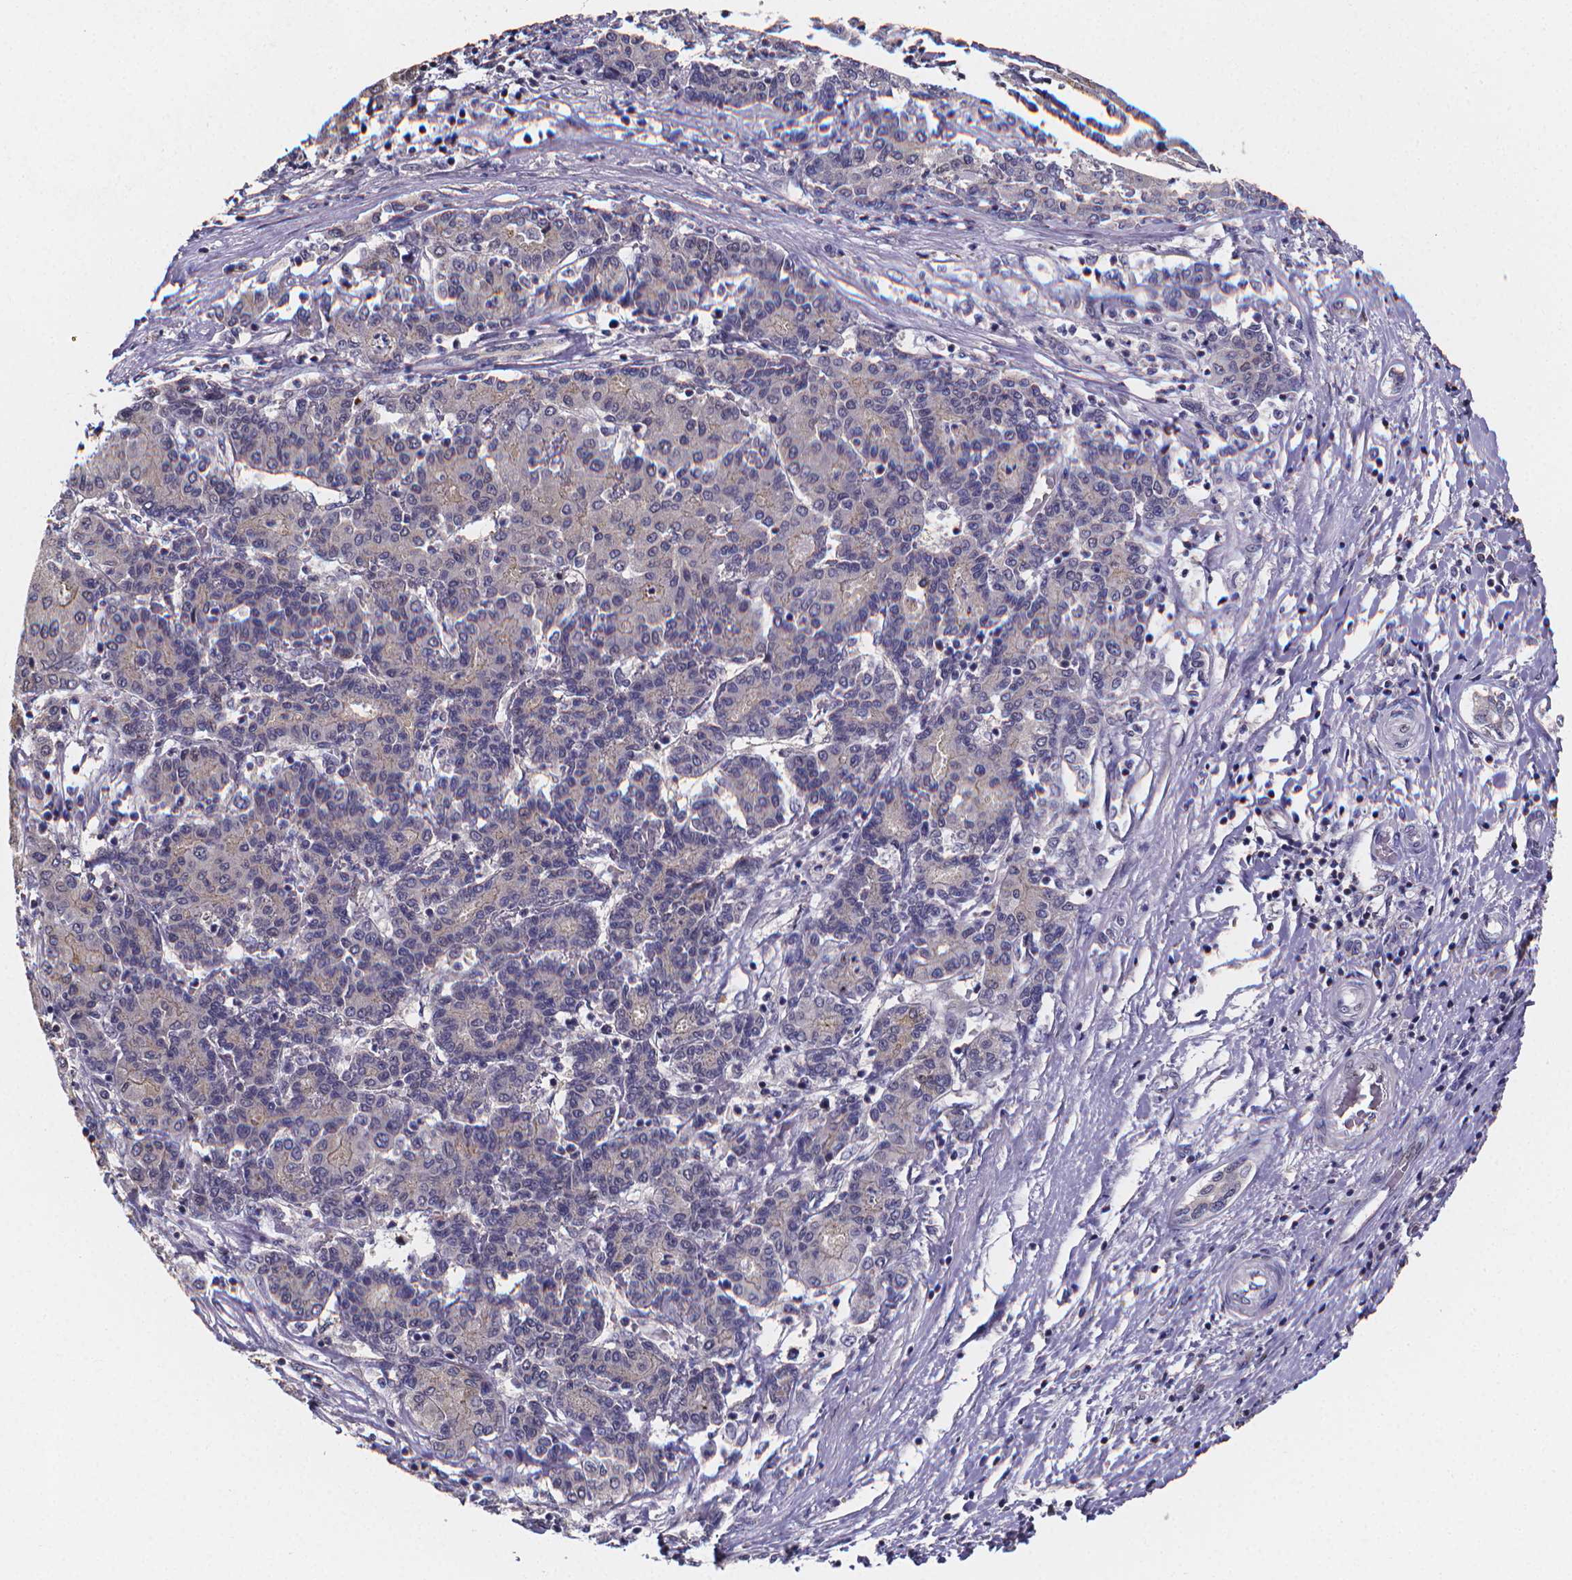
{"staining": {"intensity": "negative", "quantity": "none", "location": "none"}, "tissue": "liver cancer", "cell_type": "Tumor cells", "image_type": "cancer", "snomed": [{"axis": "morphology", "description": "Carcinoma, Hepatocellular, NOS"}, {"axis": "topography", "description": "Liver"}], "caption": "Tumor cells are negative for brown protein staining in hepatocellular carcinoma (liver). (Brightfield microscopy of DAB (3,3'-diaminobenzidine) immunohistochemistry (IHC) at high magnification).", "gene": "PAH", "patient": {"sex": "male", "age": 65}}